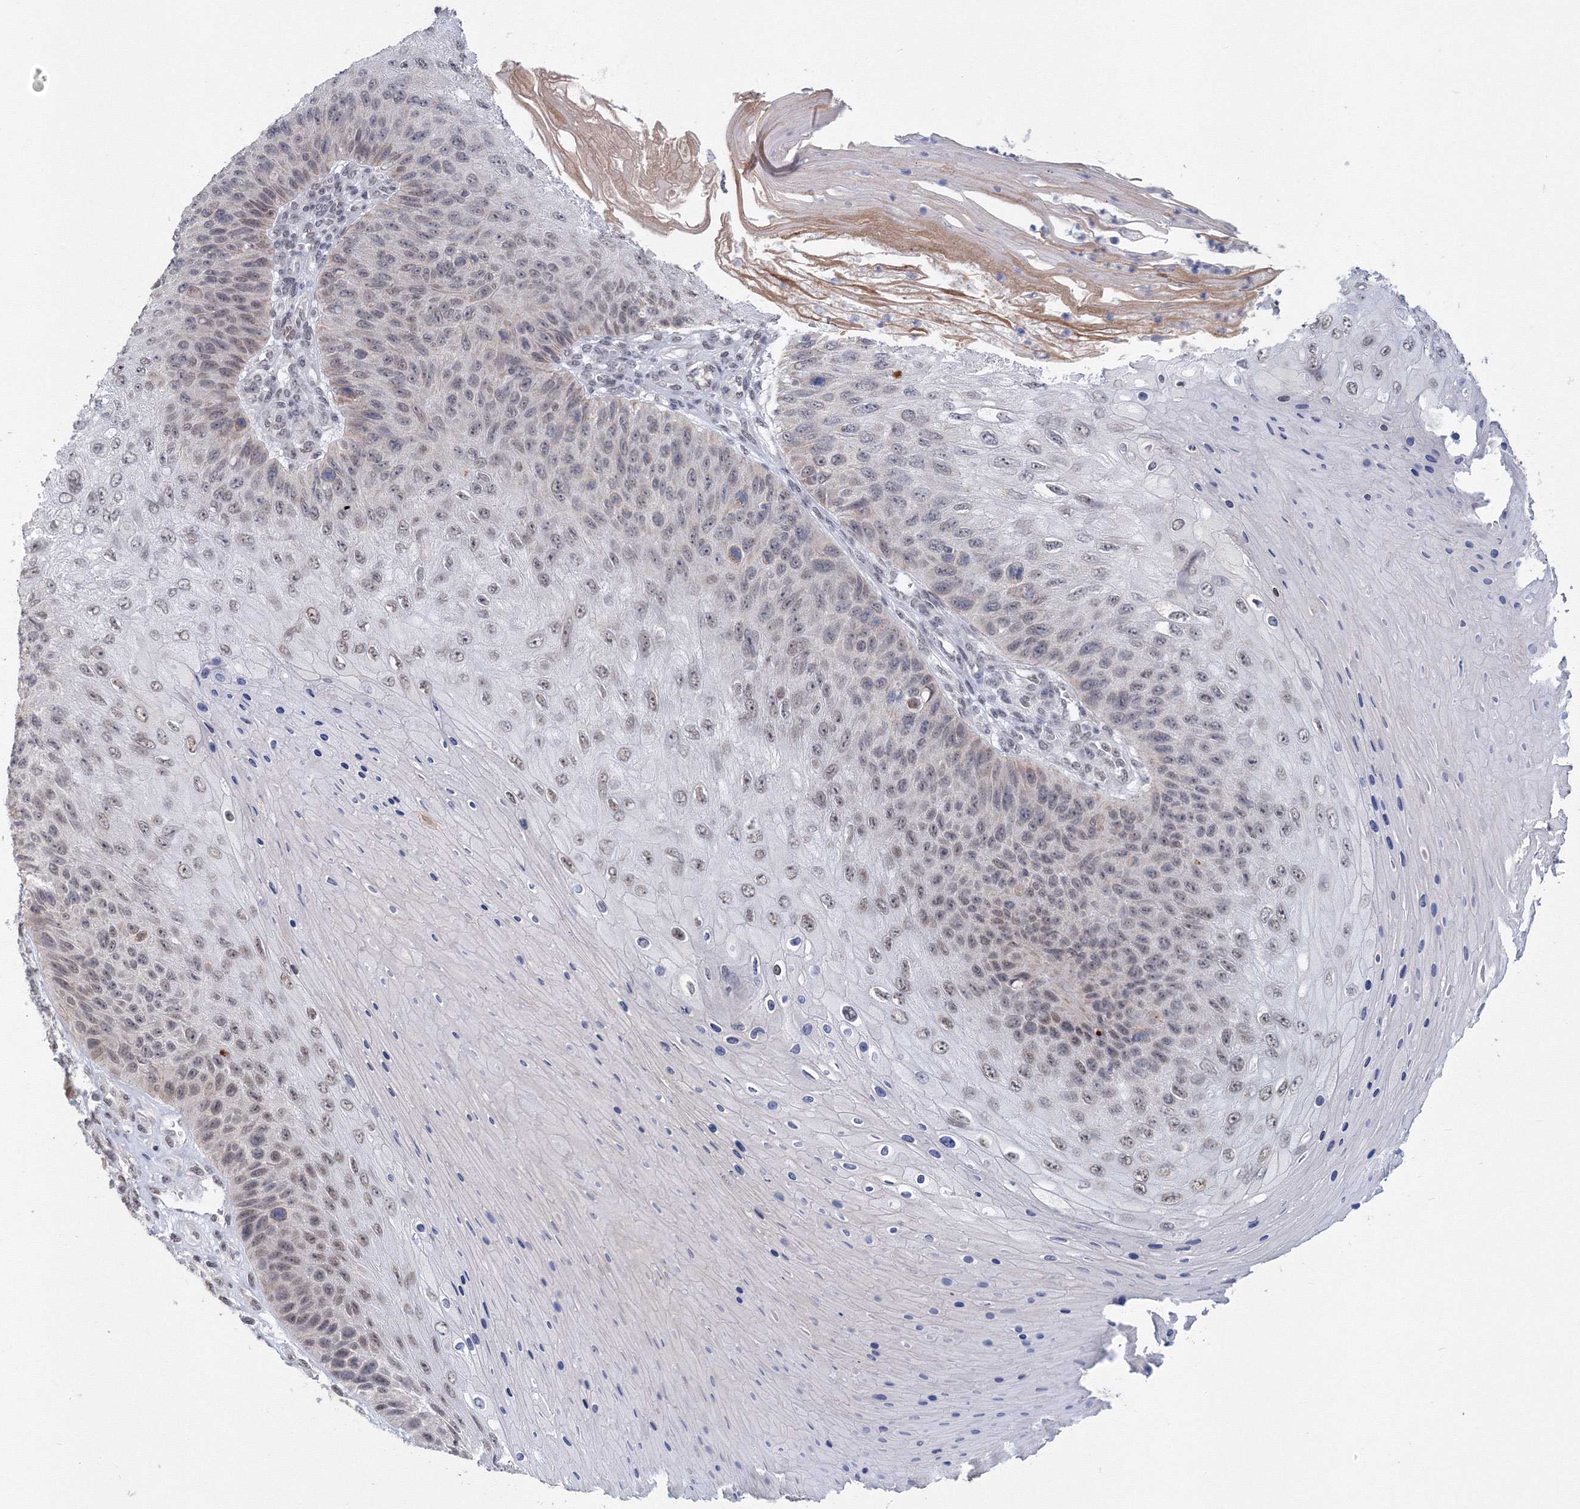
{"staining": {"intensity": "weak", "quantity": ">75%", "location": "nuclear"}, "tissue": "skin cancer", "cell_type": "Tumor cells", "image_type": "cancer", "snomed": [{"axis": "morphology", "description": "Squamous cell carcinoma, NOS"}, {"axis": "topography", "description": "Skin"}], "caption": "Weak nuclear expression for a protein is seen in about >75% of tumor cells of skin squamous cell carcinoma using immunohistochemistry (IHC).", "gene": "SF3B6", "patient": {"sex": "female", "age": 88}}